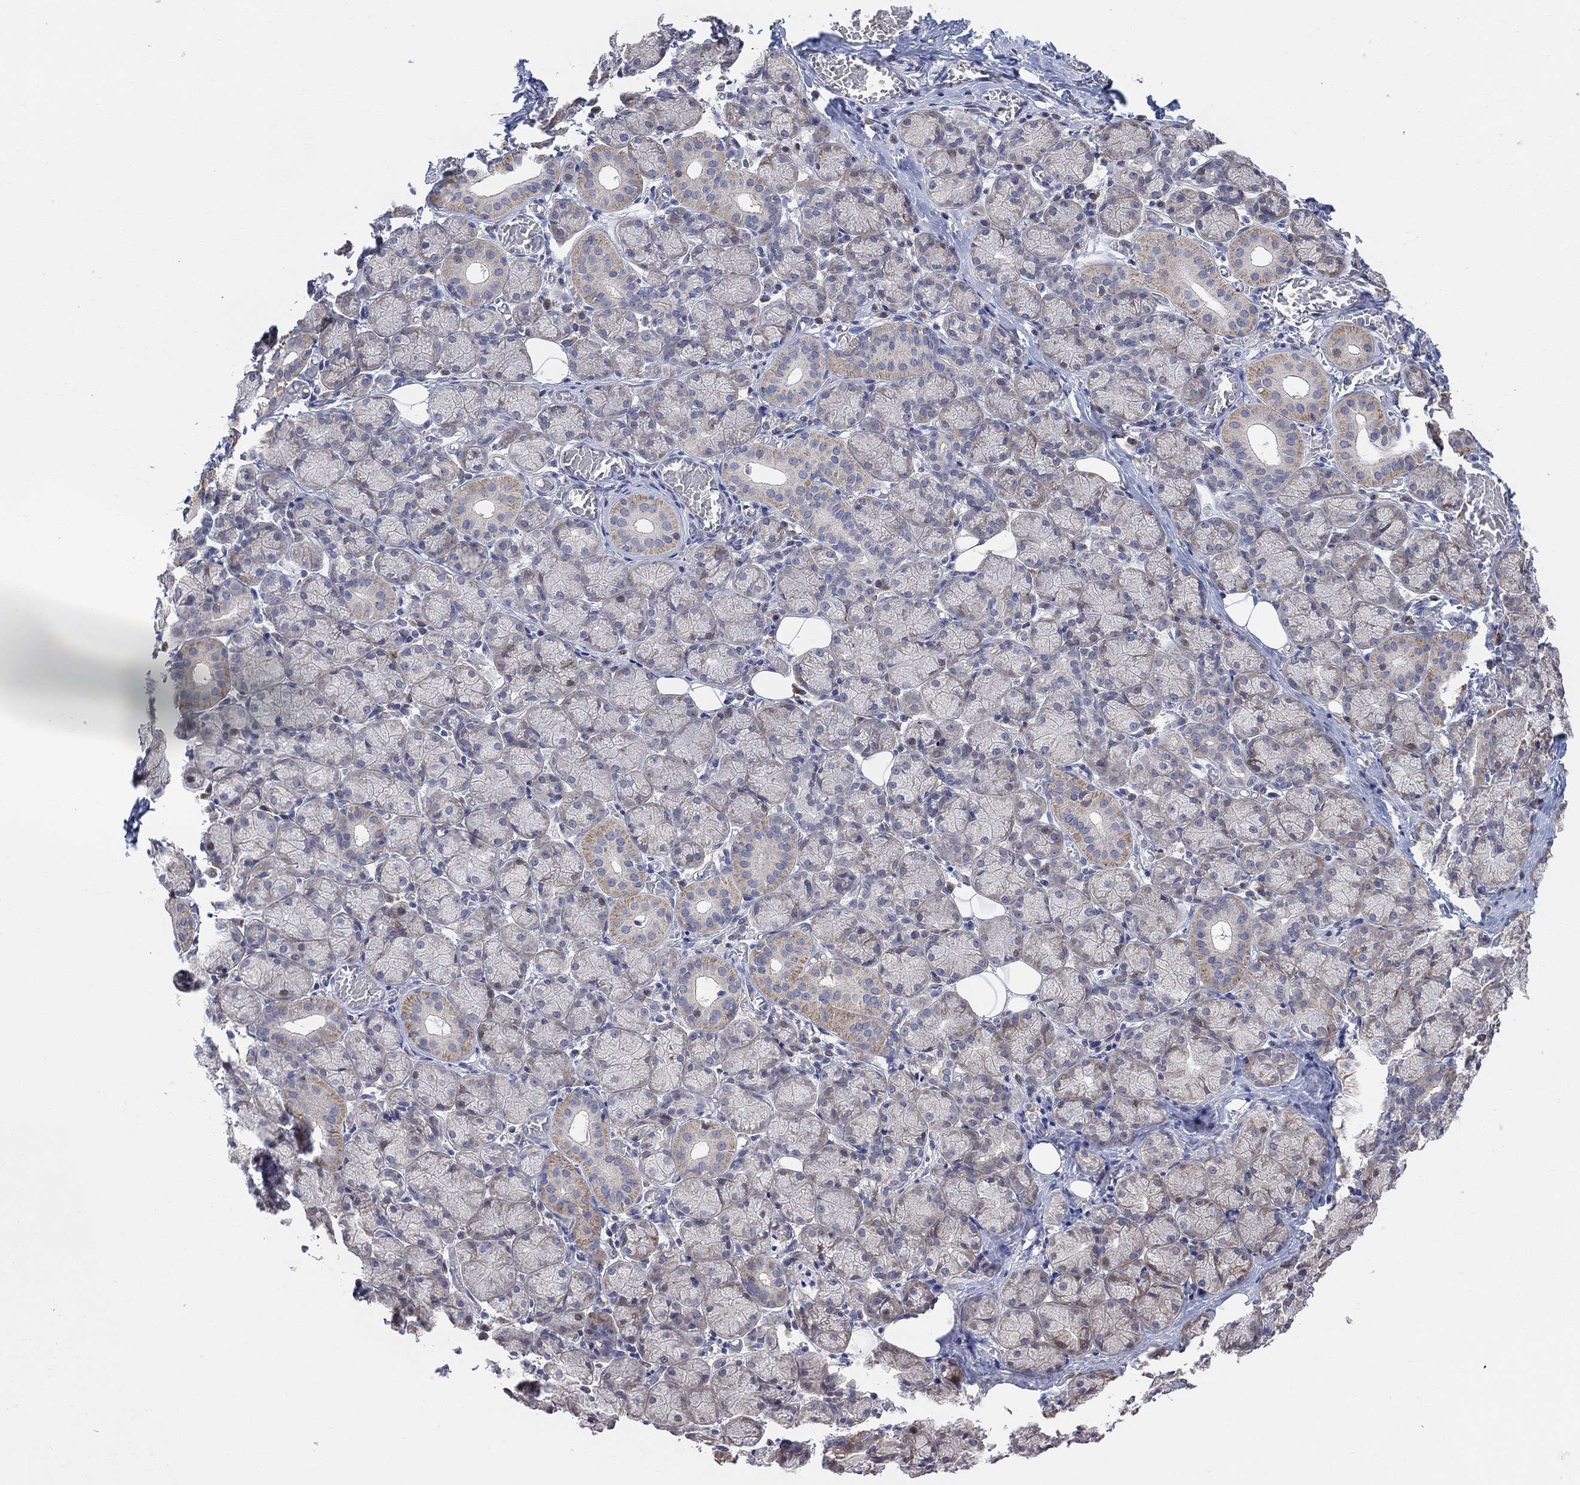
{"staining": {"intensity": "moderate", "quantity": "<25%", "location": "cytoplasmic/membranous"}, "tissue": "salivary gland", "cell_type": "Glandular cells", "image_type": "normal", "snomed": [{"axis": "morphology", "description": "Normal tissue, NOS"}, {"axis": "topography", "description": "Salivary gland"}, {"axis": "topography", "description": "Peripheral nerve tissue"}], "caption": "The photomicrograph shows immunohistochemical staining of normal salivary gland. There is moderate cytoplasmic/membranous positivity is seen in about <25% of glandular cells. The staining was performed using DAB to visualize the protein expression in brown, while the nuclei were stained in blue with hematoxylin (Magnification: 20x).", "gene": "CNTF", "patient": {"sex": "female", "age": 24}}